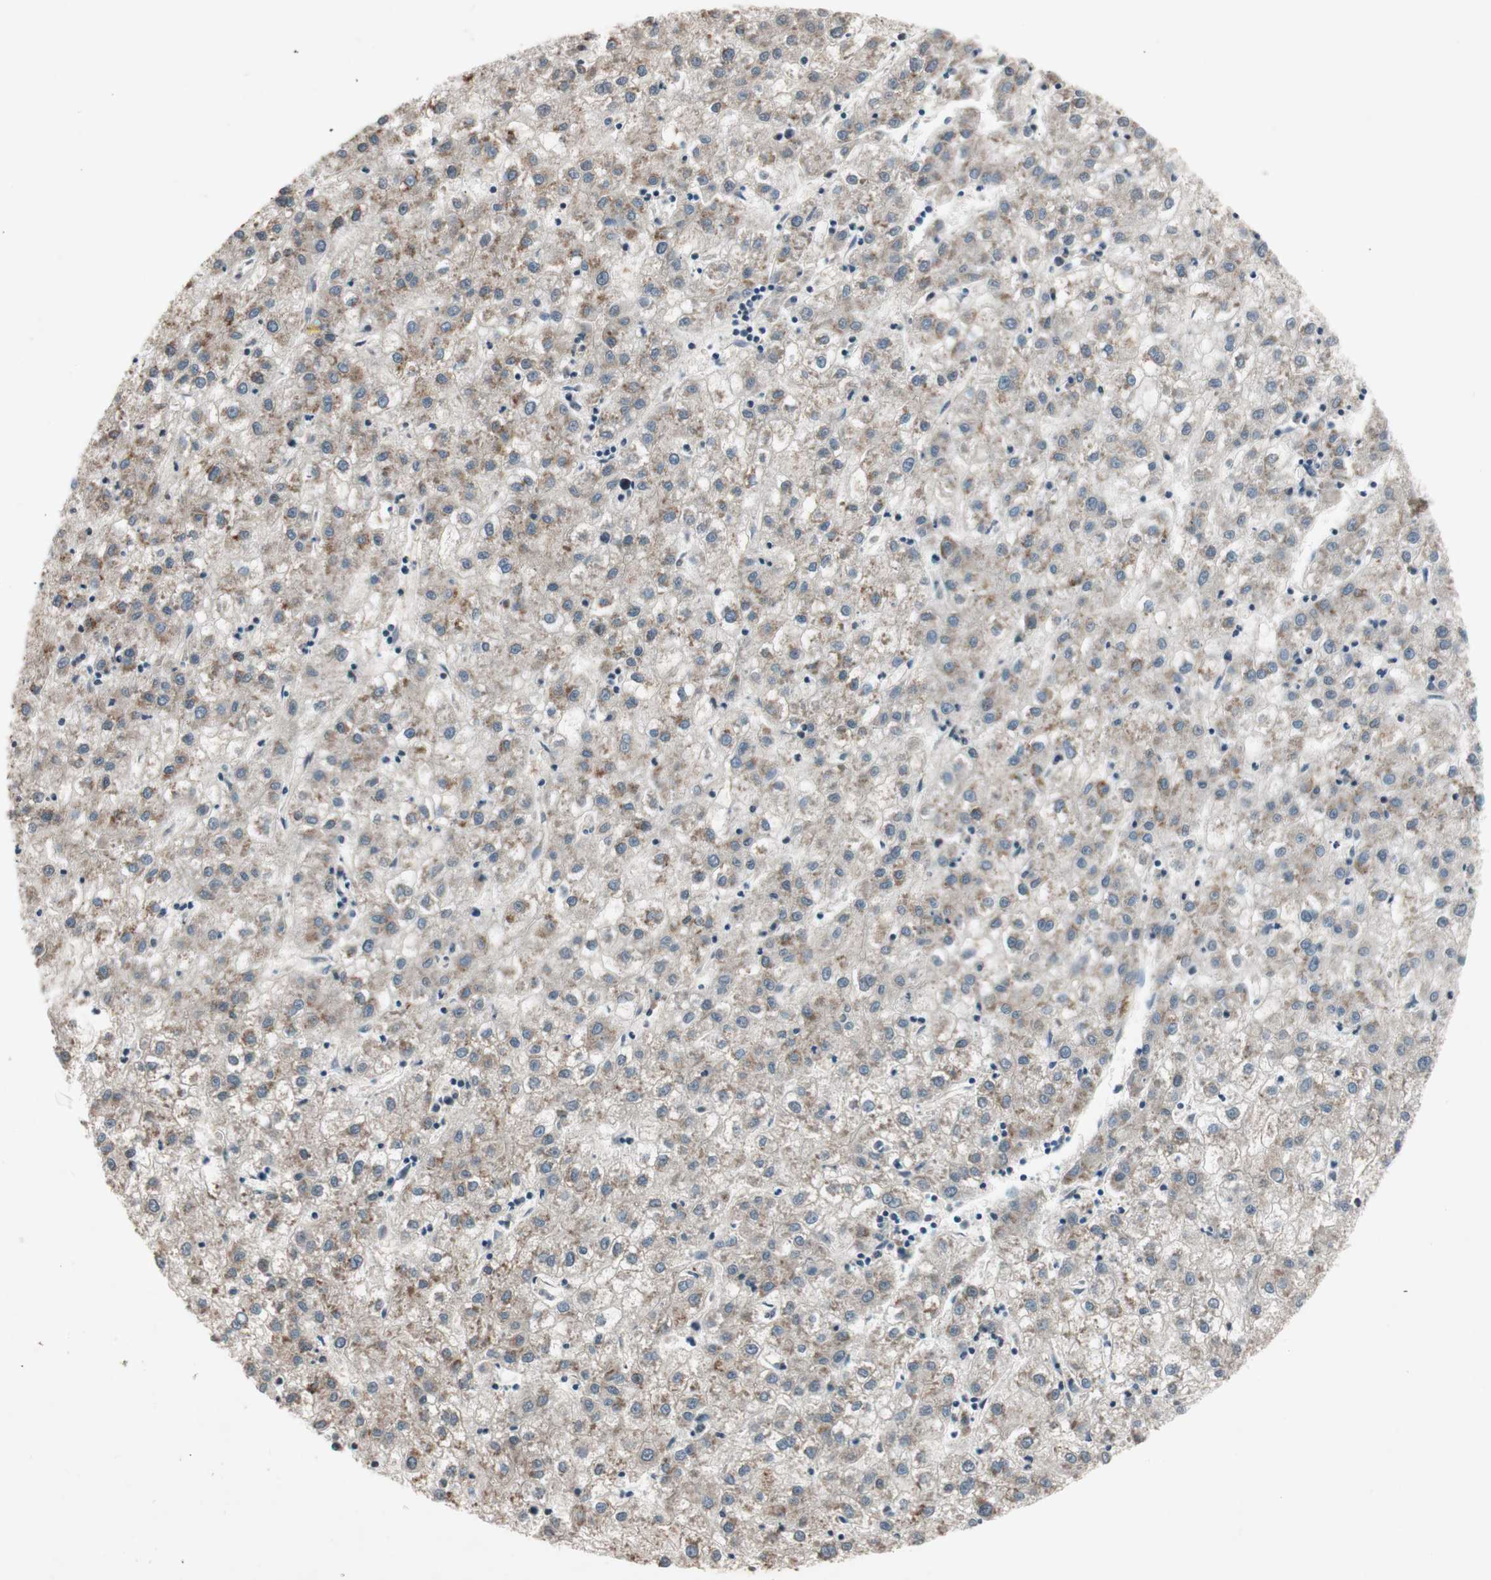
{"staining": {"intensity": "moderate", "quantity": "25%-75%", "location": "cytoplasmic/membranous"}, "tissue": "liver cancer", "cell_type": "Tumor cells", "image_type": "cancer", "snomed": [{"axis": "morphology", "description": "Carcinoma, Hepatocellular, NOS"}, {"axis": "topography", "description": "Liver"}], "caption": "An IHC photomicrograph of neoplastic tissue is shown. Protein staining in brown shows moderate cytoplasmic/membranous positivity in liver cancer within tumor cells.", "gene": "GCLM", "patient": {"sex": "male", "age": 72}}